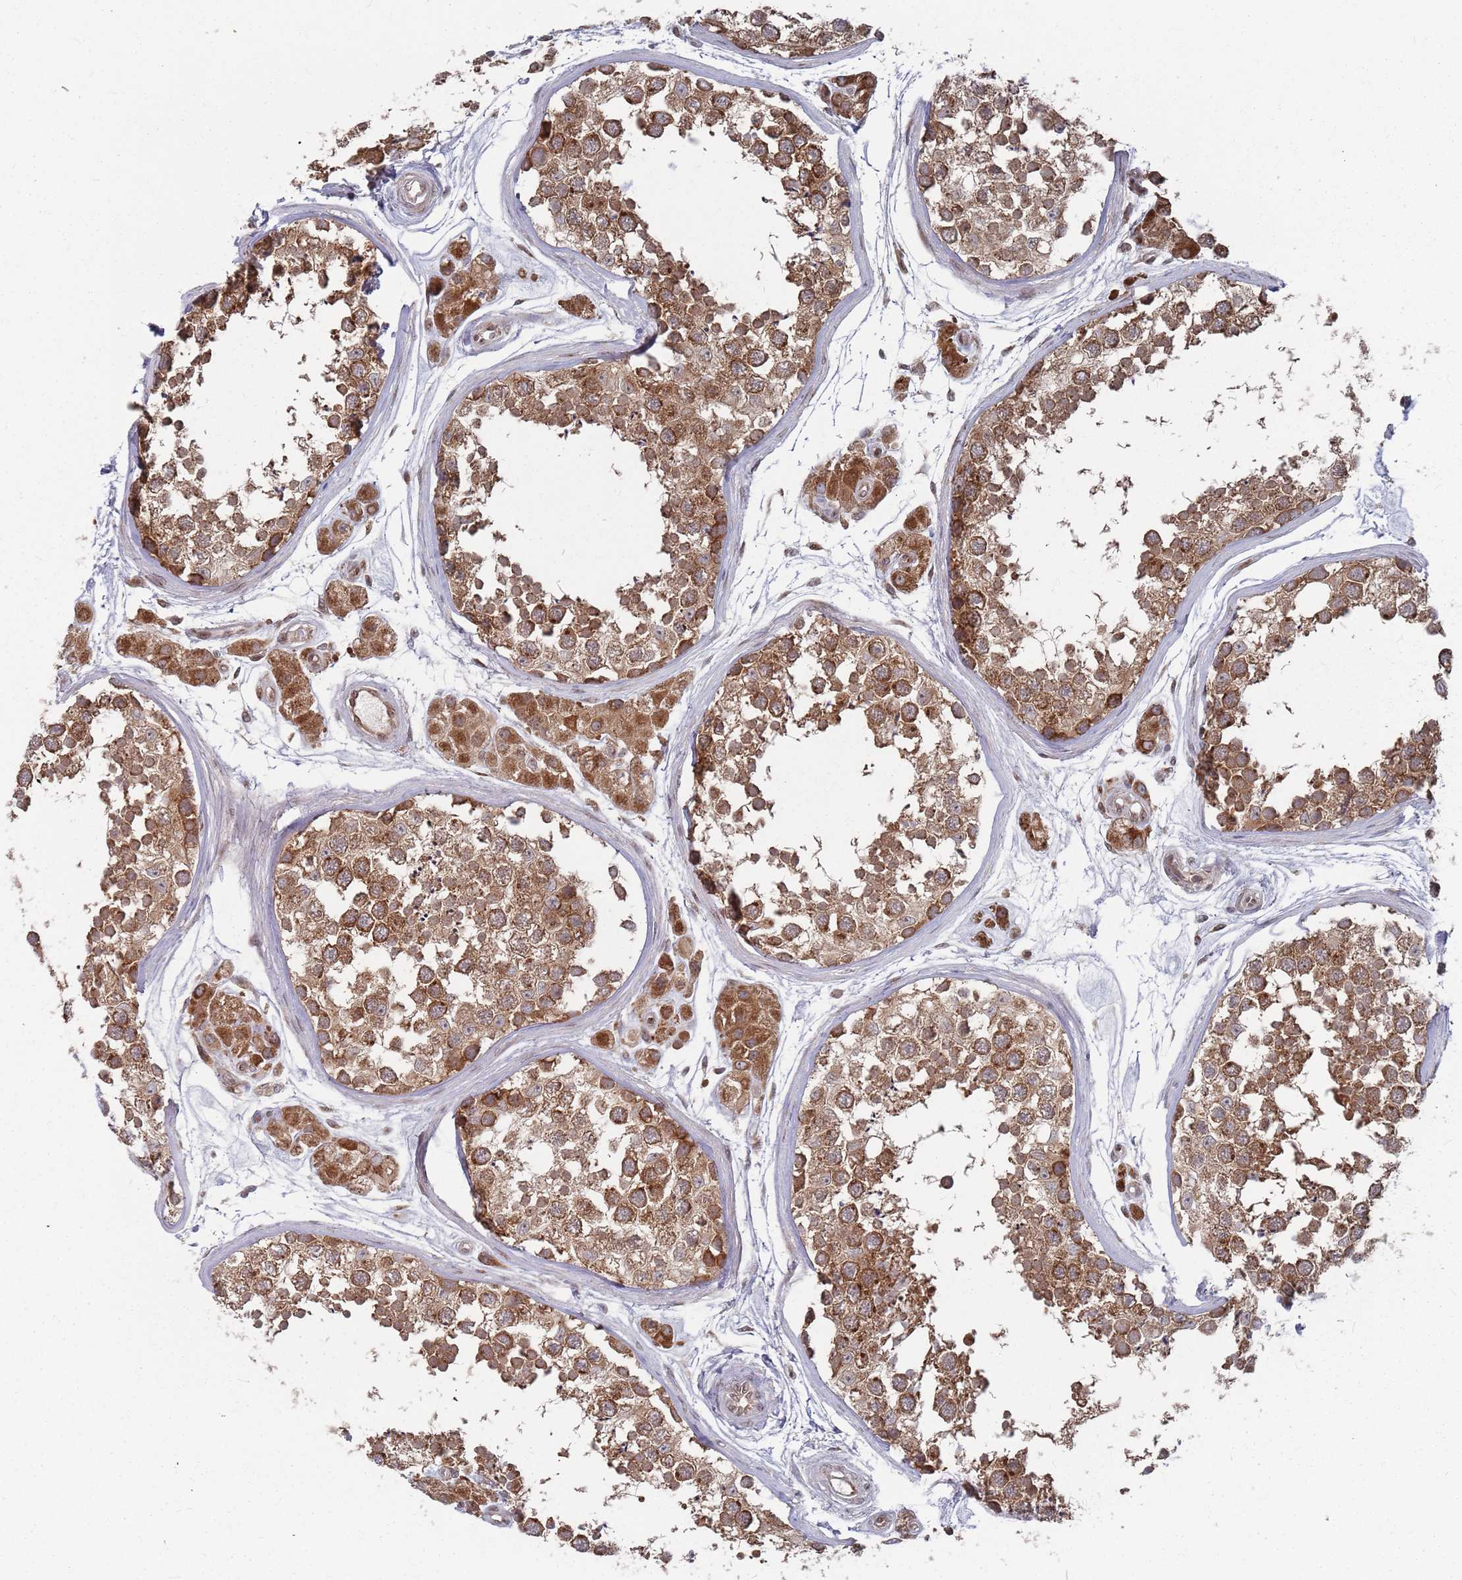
{"staining": {"intensity": "moderate", "quantity": ">75%", "location": "cytoplasmic/membranous"}, "tissue": "testis", "cell_type": "Cells in seminiferous ducts", "image_type": "normal", "snomed": [{"axis": "morphology", "description": "Normal tissue, NOS"}, {"axis": "topography", "description": "Testis"}], "caption": "Normal testis shows moderate cytoplasmic/membranous positivity in about >75% of cells in seminiferous ducts The staining was performed using DAB (3,3'-diaminobenzidine) to visualize the protein expression in brown, while the nuclei were stained in blue with hematoxylin (Magnification: 20x)..", "gene": "FMO4", "patient": {"sex": "male", "age": 56}}